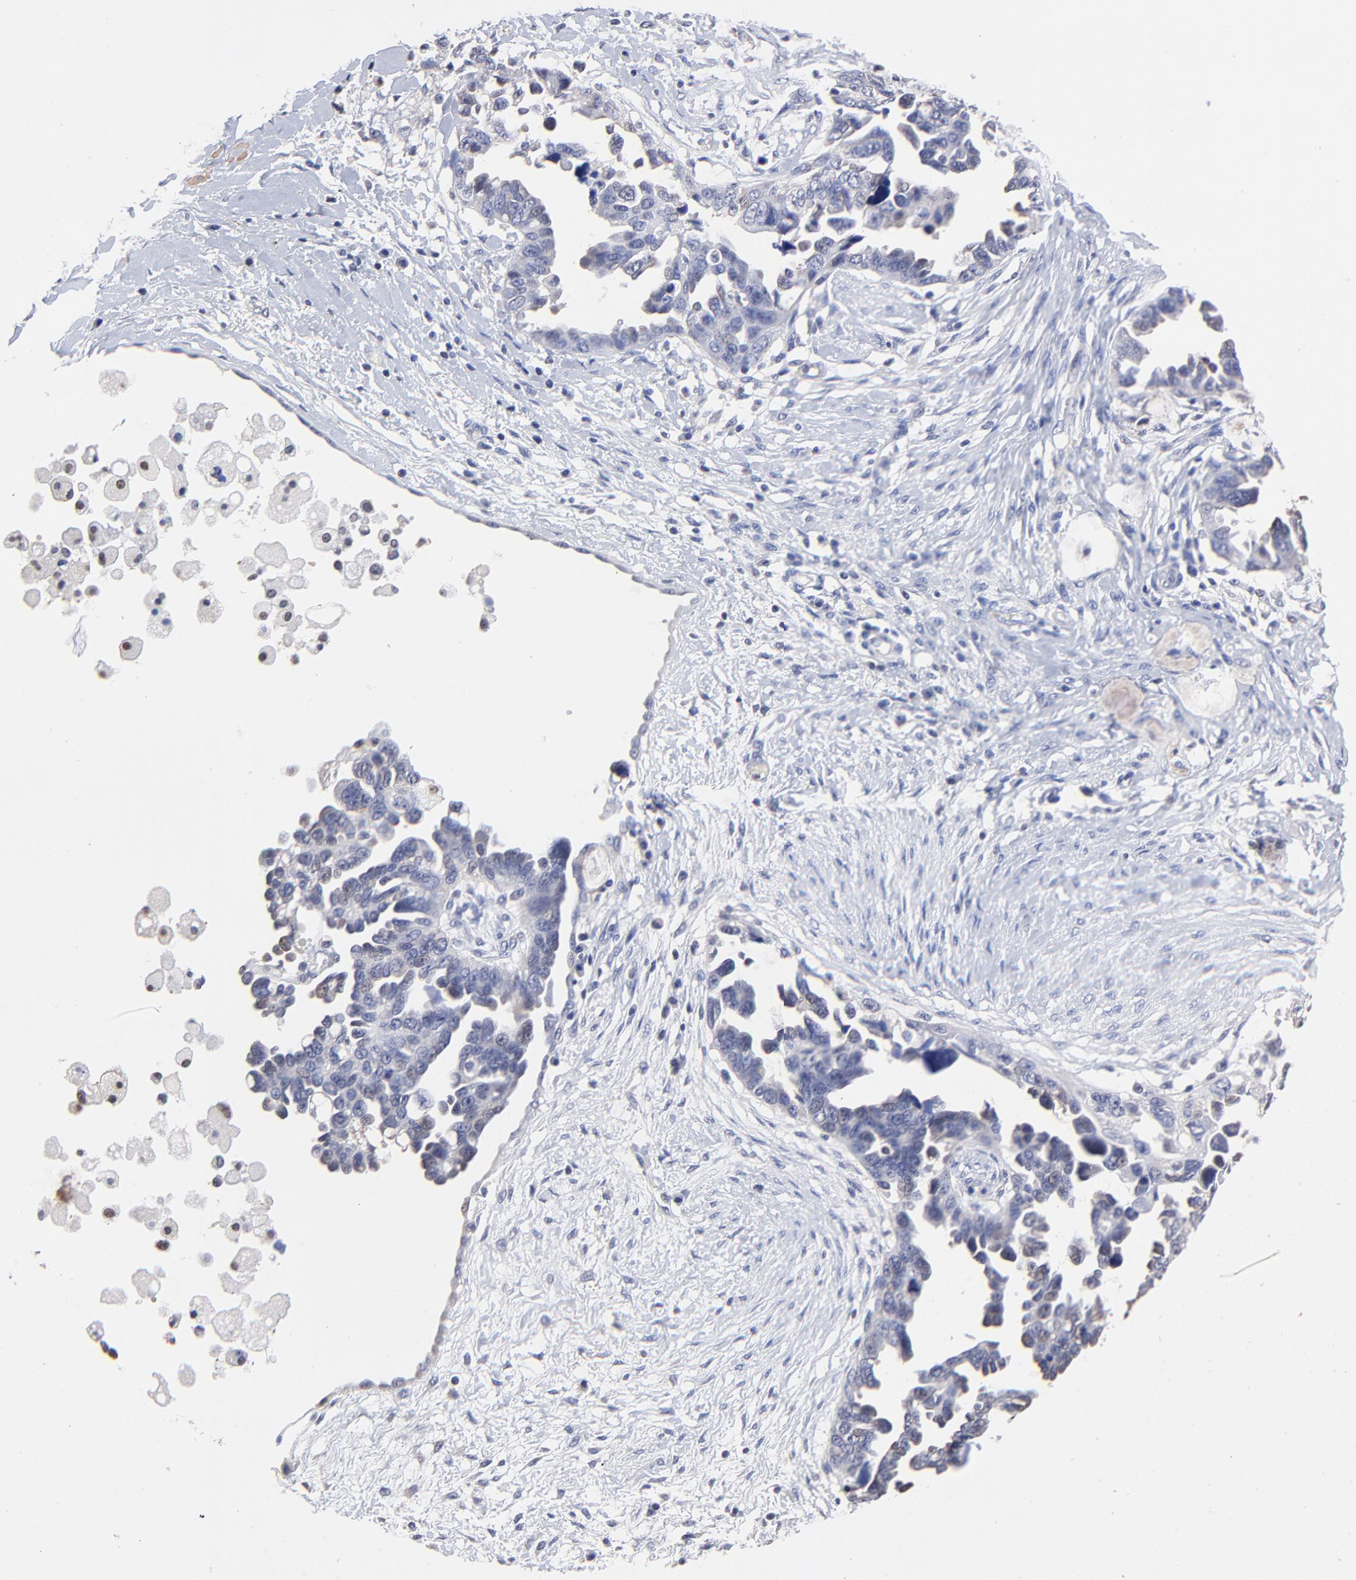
{"staining": {"intensity": "negative", "quantity": "none", "location": "none"}, "tissue": "ovarian cancer", "cell_type": "Tumor cells", "image_type": "cancer", "snomed": [{"axis": "morphology", "description": "Cystadenocarcinoma, serous, NOS"}, {"axis": "topography", "description": "Ovary"}], "caption": "Serous cystadenocarcinoma (ovarian) was stained to show a protein in brown. There is no significant positivity in tumor cells.", "gene": "BBOF1", "patient": {"sex": "female", "age": 63}}